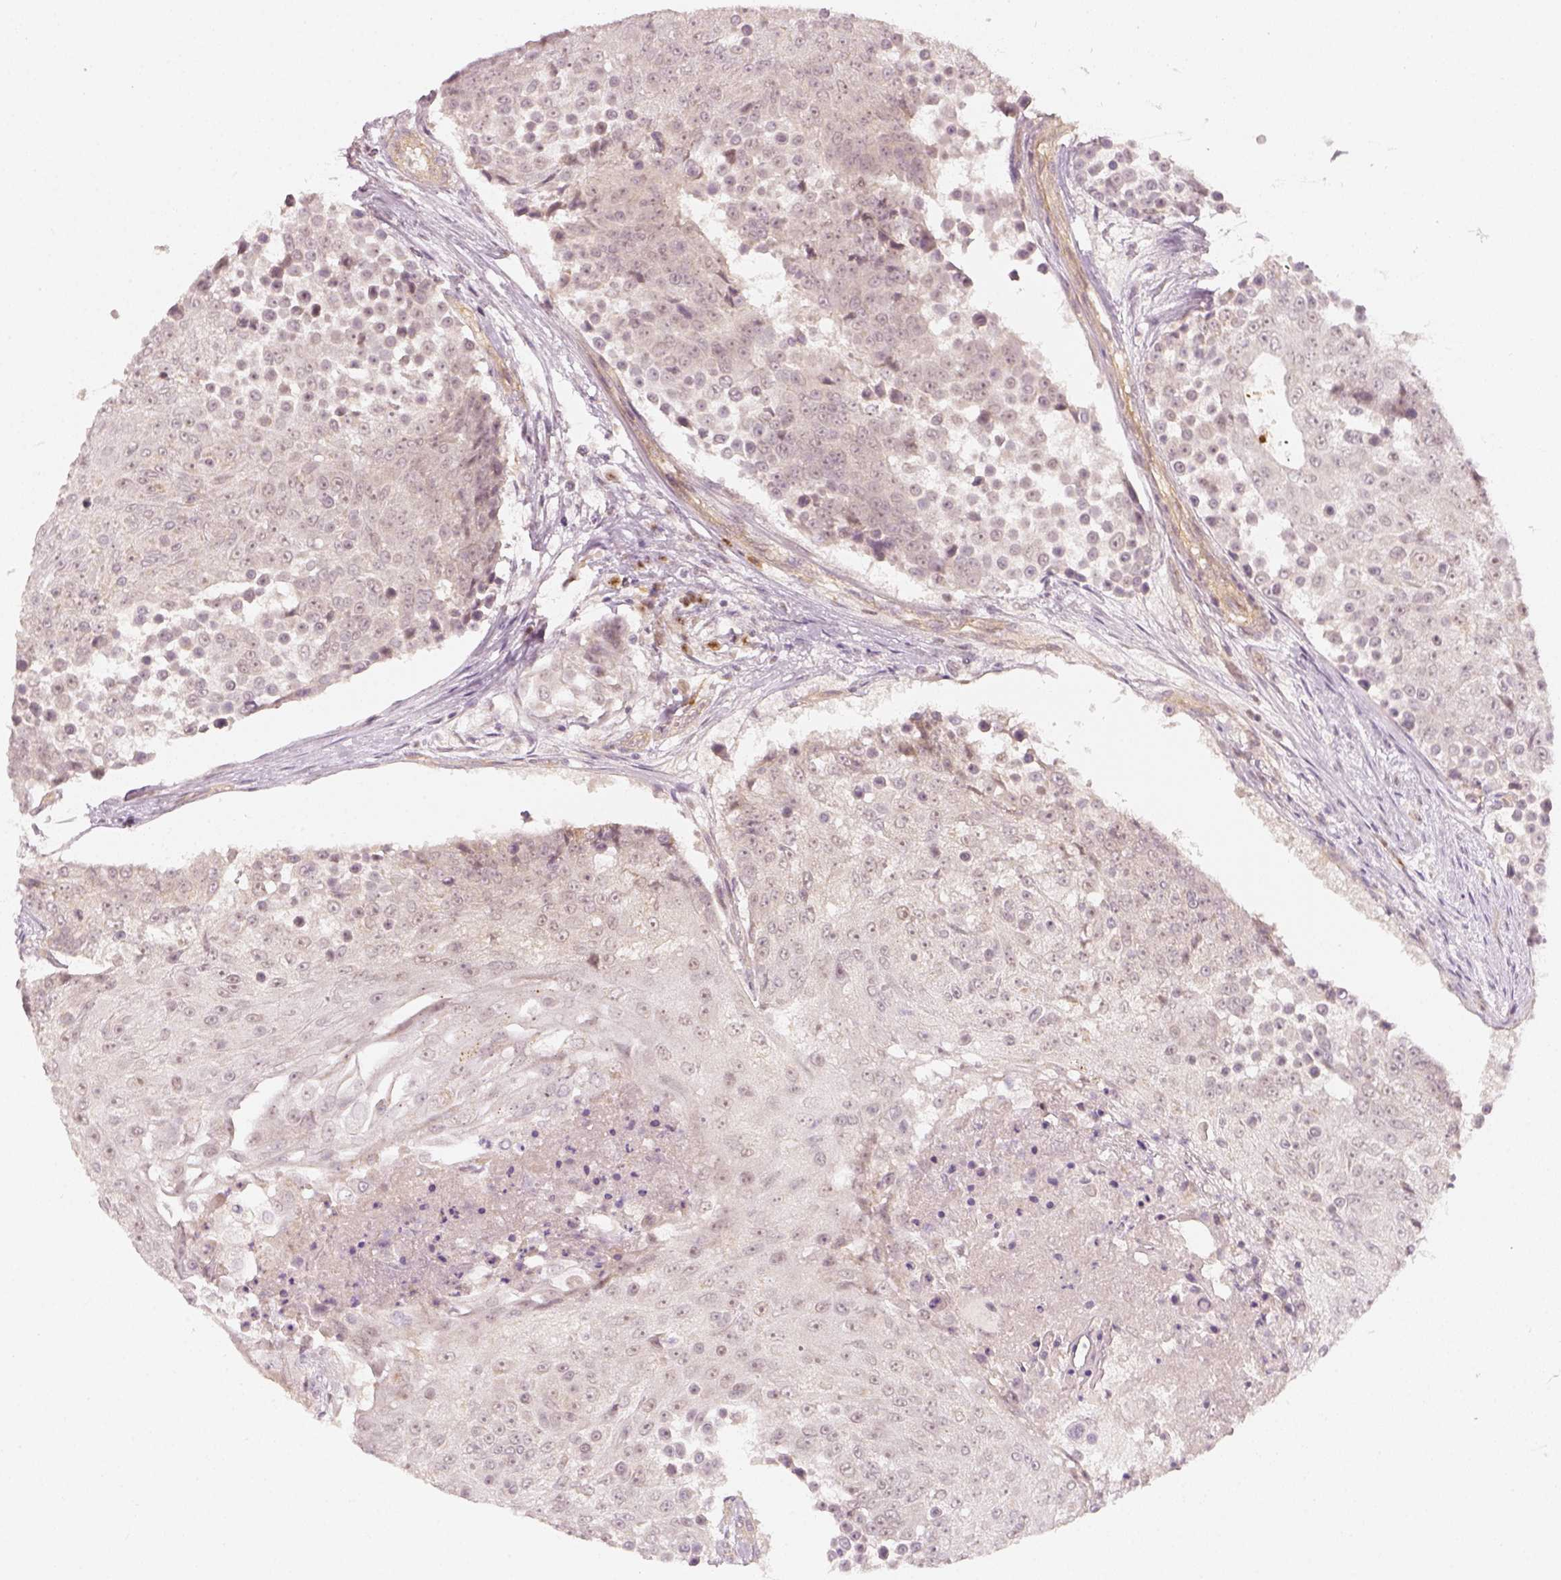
{"staining": {"intensity": "weak", "quantity": "<25%", "location": "nuclear"}, "tissue": "urothelial cancer", "cell_type": "Tumor cells", "image_type": "cancer", "snomed": [{"axis": "morphology", "description": "Urothelial carcinoma, High grade"}, {"axis": "topography", "description": "Urinary bladder"}], "caption": "Urothelial cancer was stained to show a protein in brown. There is no significant positivity in tumor cells.", "gene": "EAF2", "patient": {"sex": "female", "age": 63}}